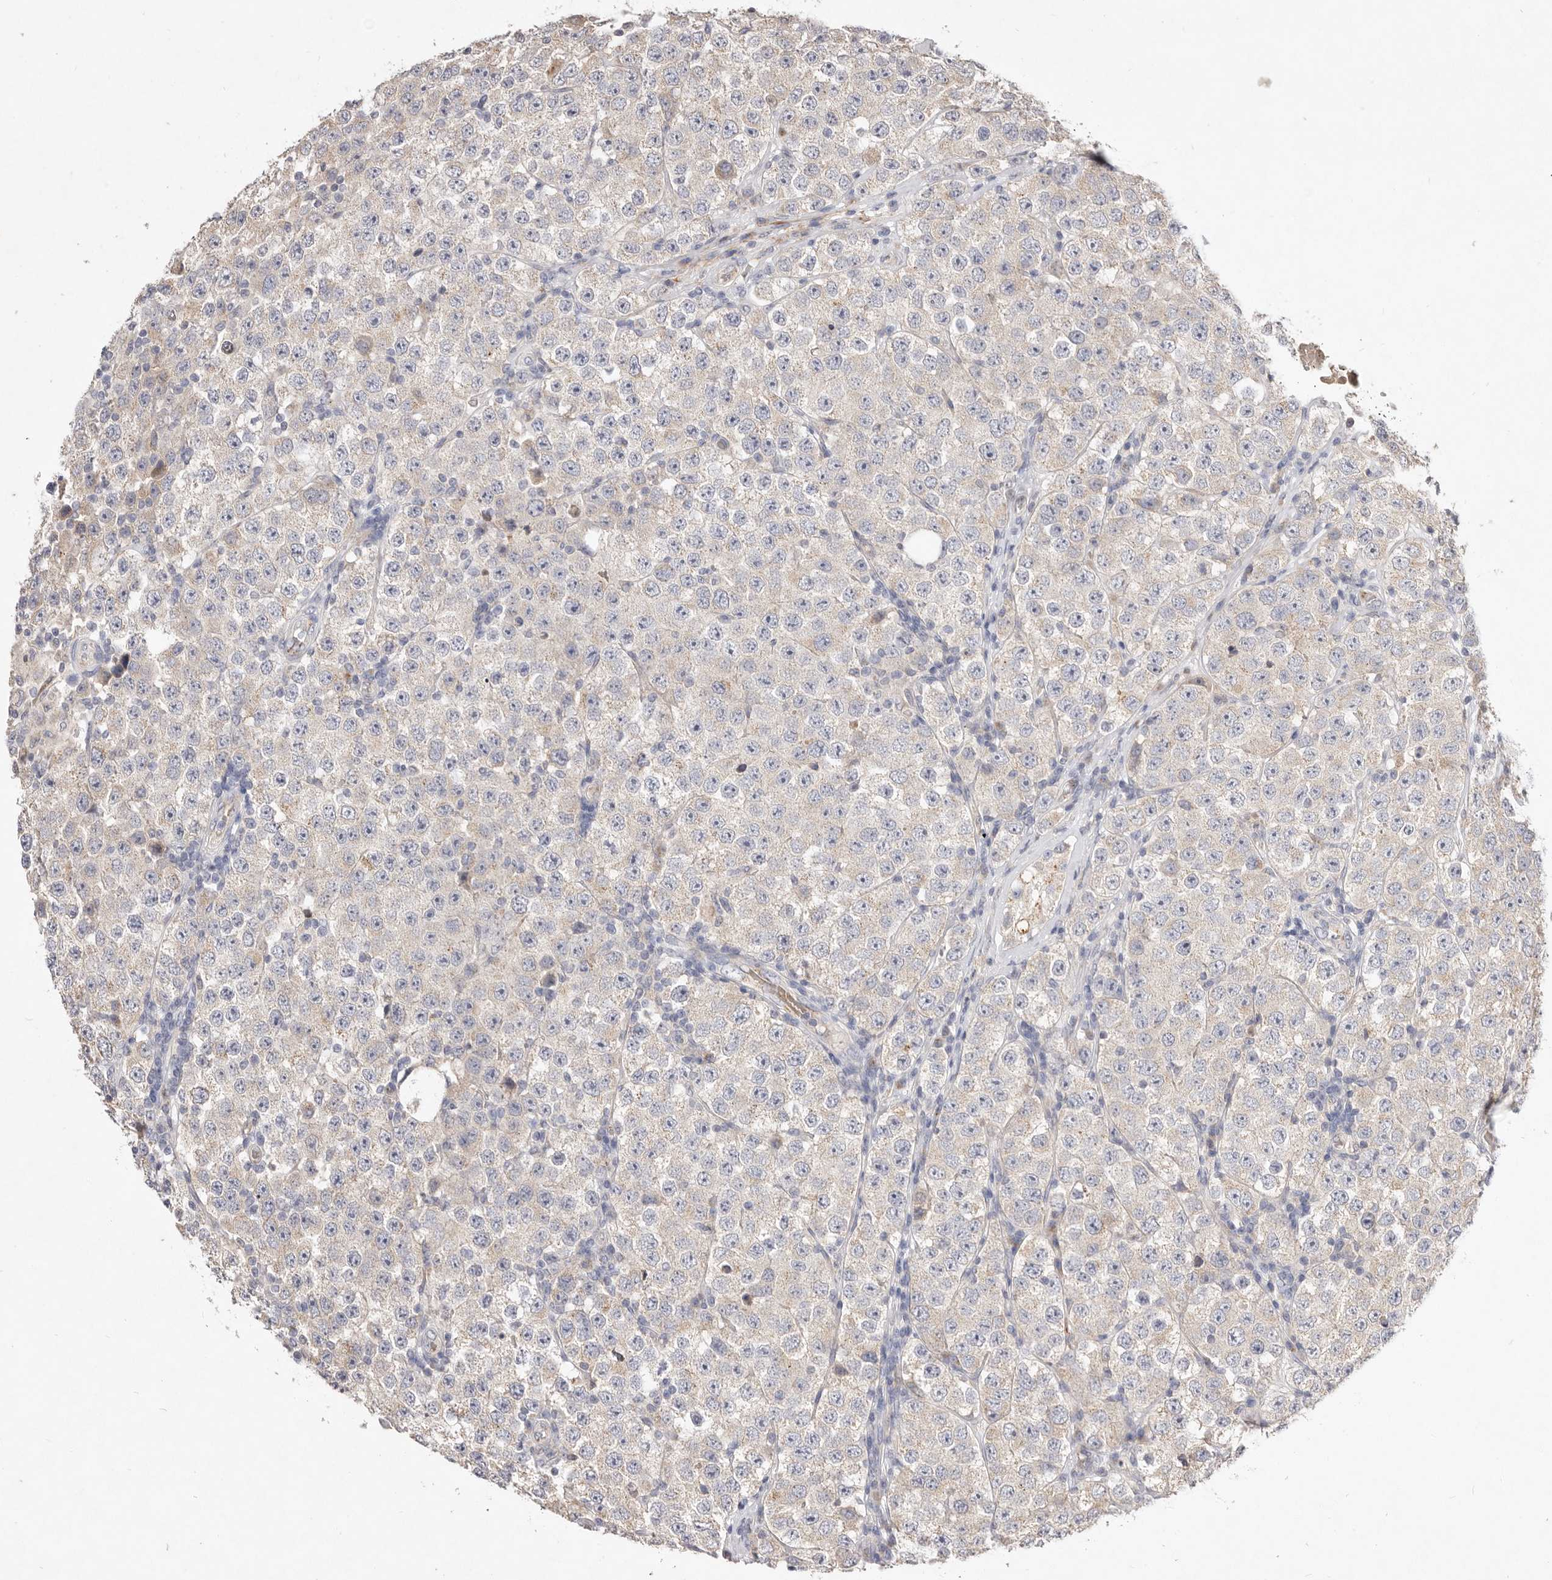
{"staining": {"intensity": "negative", "quantity": "none", "location": "none"}, "tissue": "testis cancer", "cell_type": "Tumor cells", "image_type": "cancer", "snomed": [{"axis": "morphology", "description": "Seminoma, NOS"}, {"axis": "topography", "description": "Testis"}], "caption": "There is no significant staining in tumor cells of testis cancer (seminoma).", "gene": "USP24", "patient": {"sex": "male", "age": 28}}